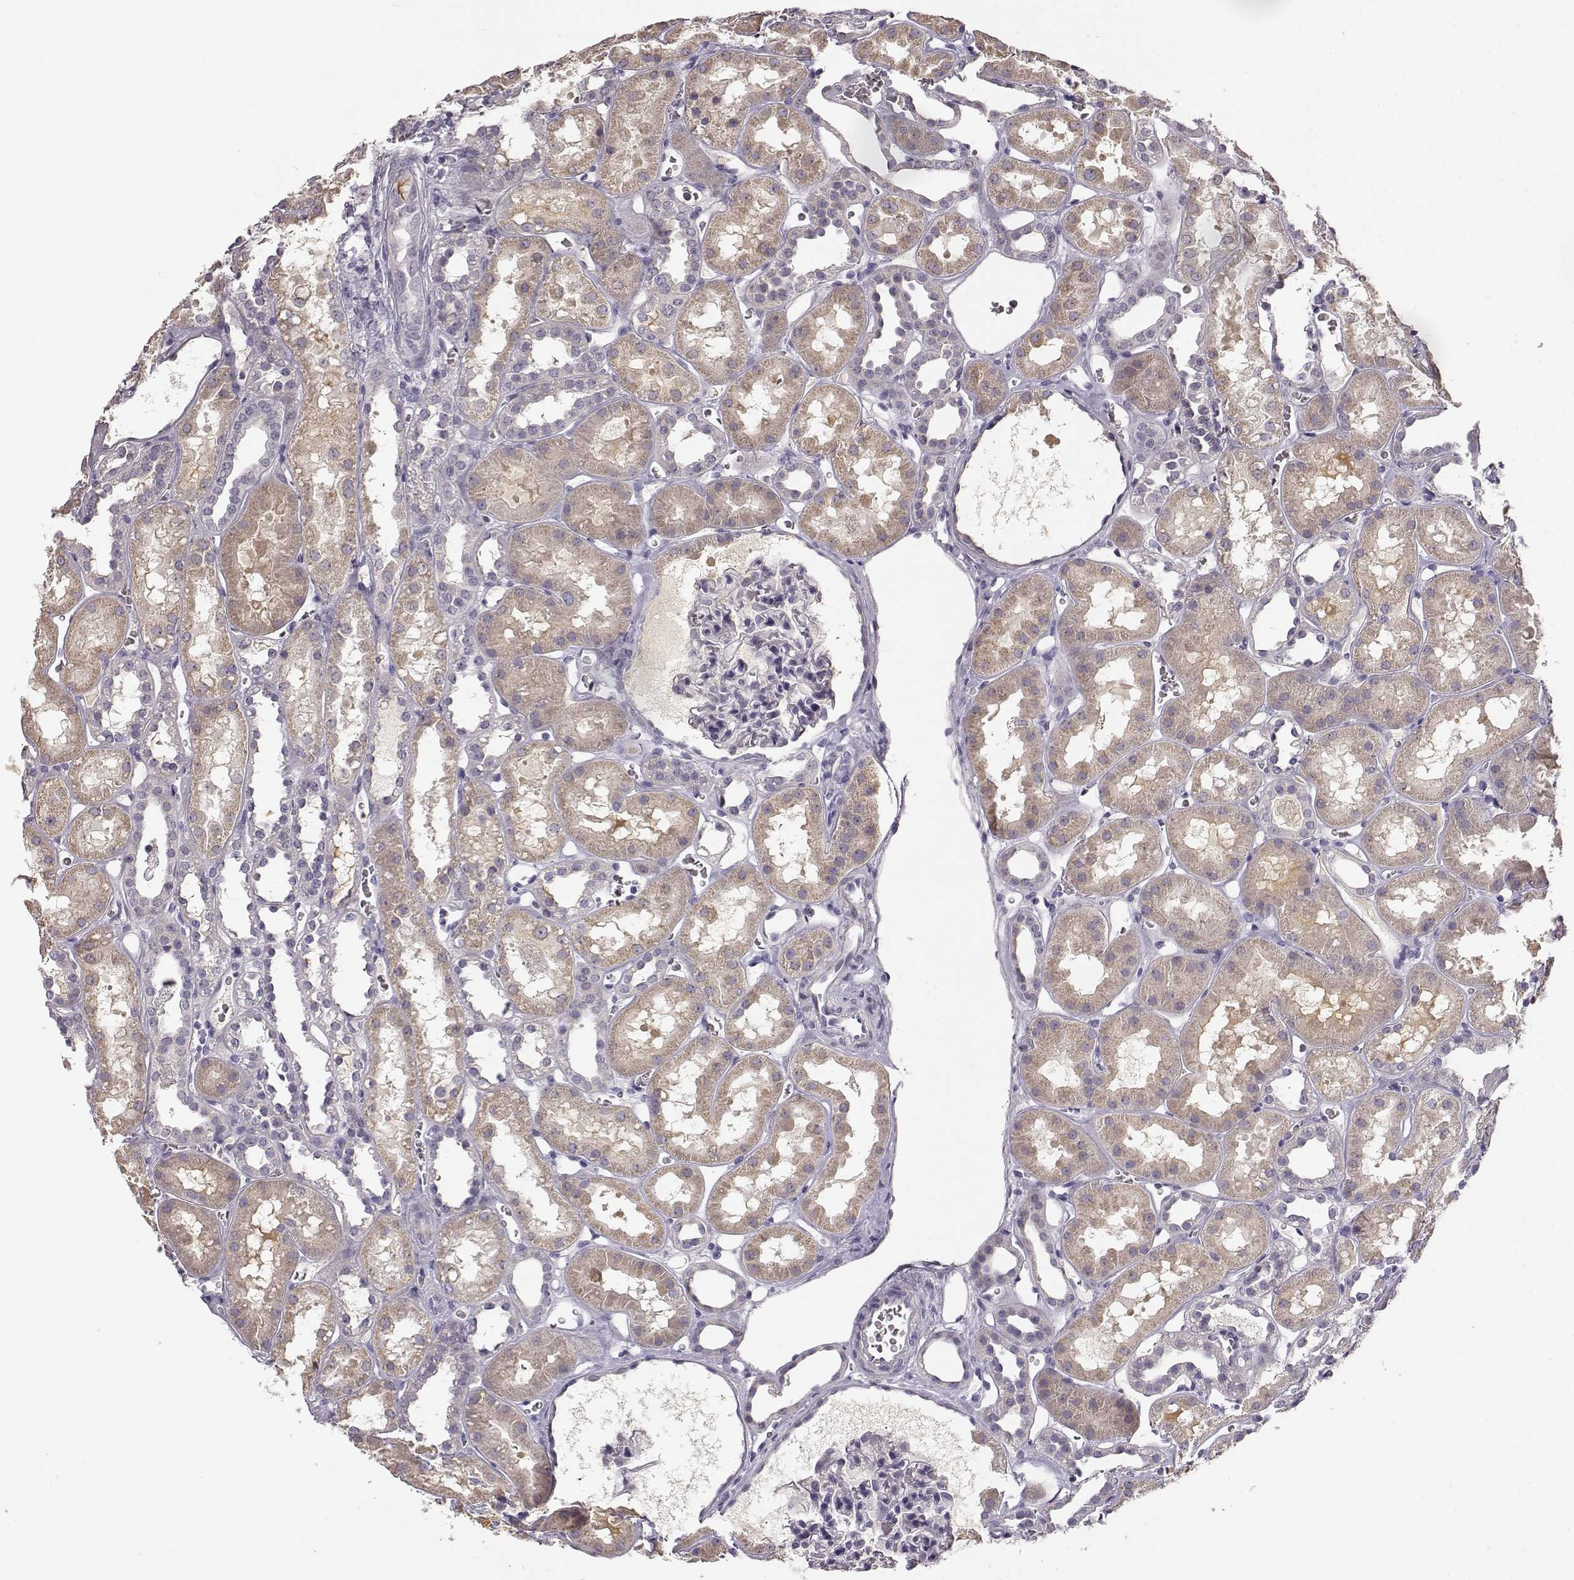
{"staining": {"intensity": "negative", "quantity": "none", "location": "none"}, "tissue": "kidney", "cell_type": "Cells in glomeruli", "image_type": "normal", "snomed": [{"axis": "morphology", "description": "Normal tissue, NOS"}, {"axis": "topography", "description": "Kidney"}], "caption": "The photomicrograph reveals no significant positivity in cells in glomeruli of kidney.", "gene": "KIAA0319", "patient": {"sex": "female", "age": 41}}